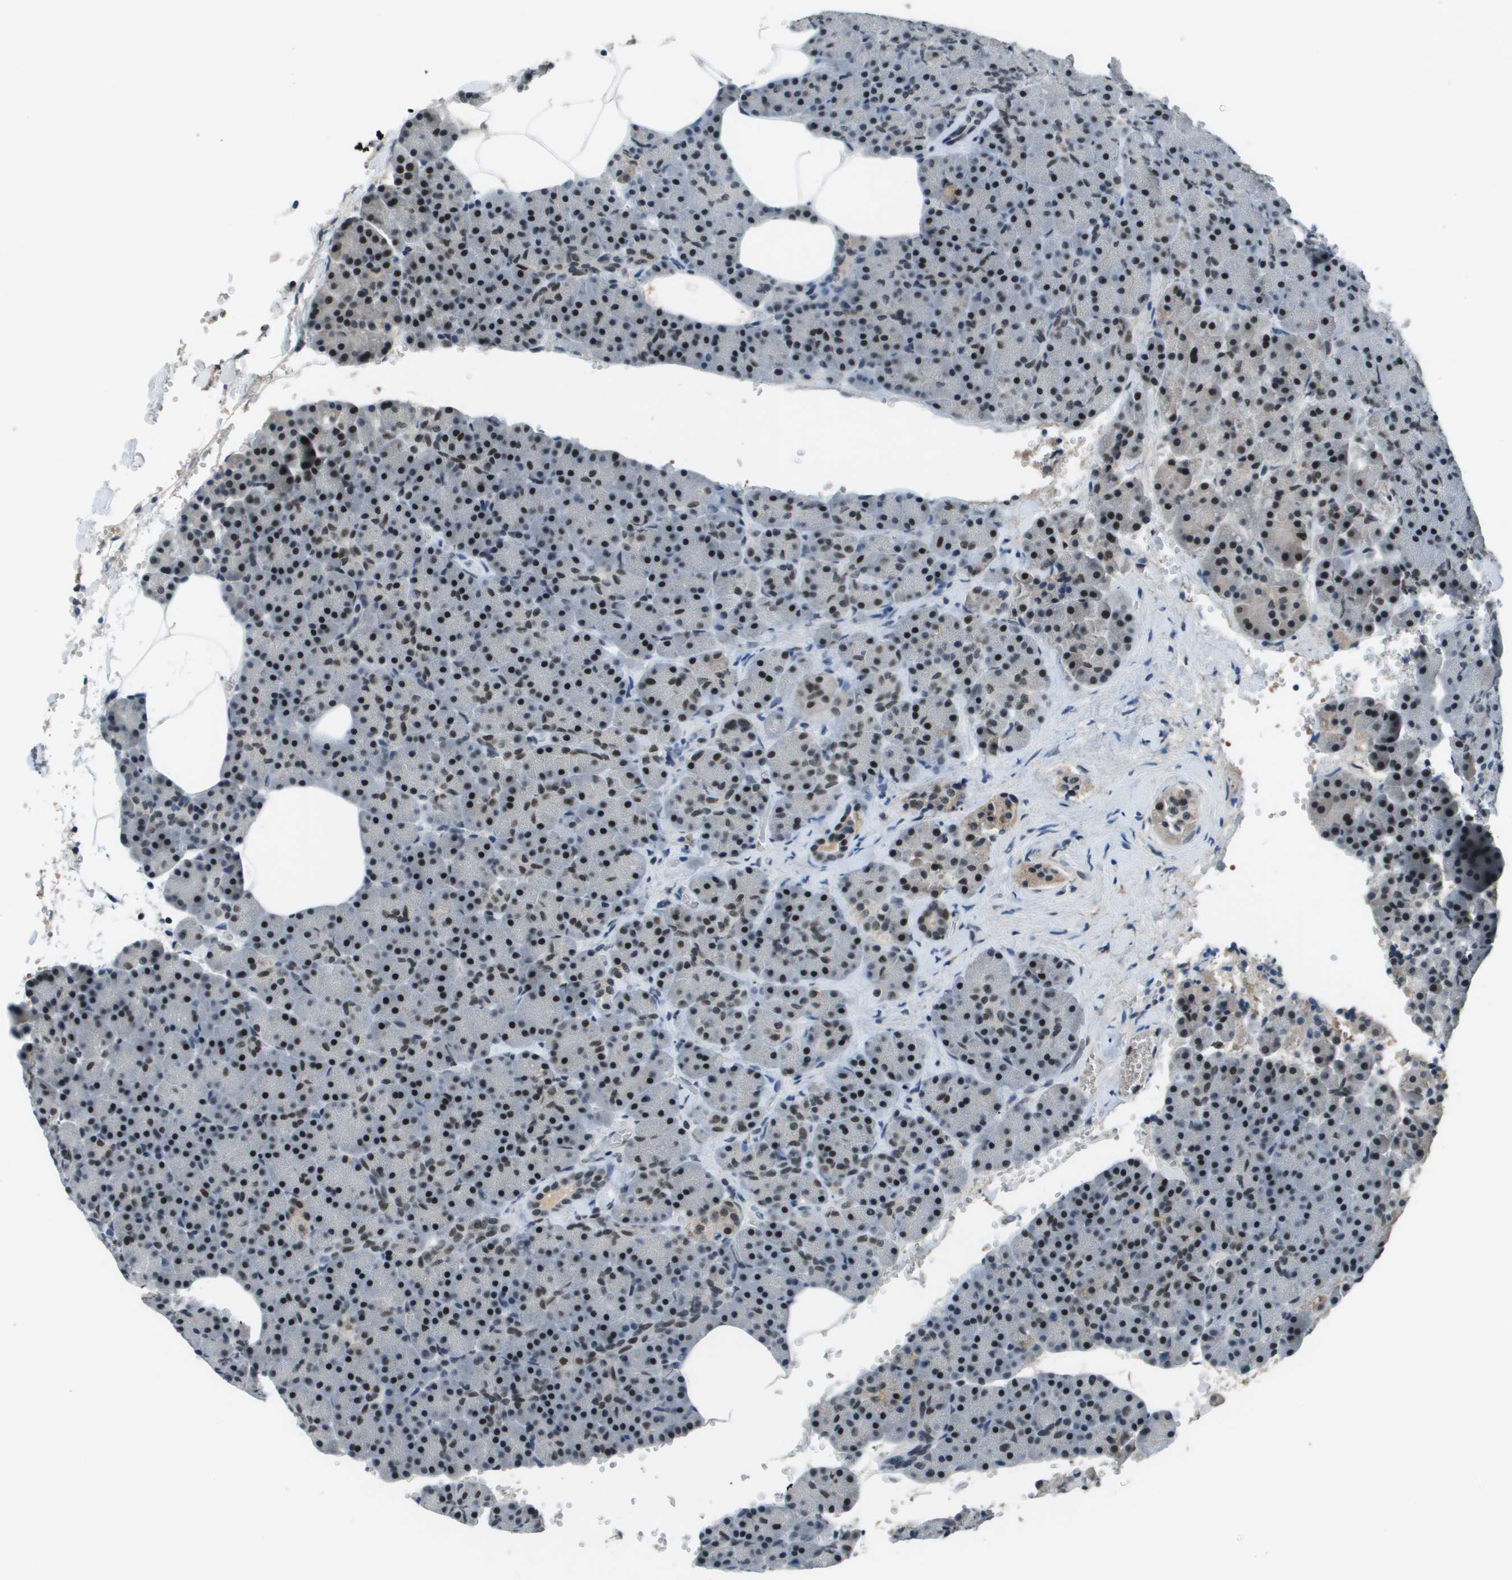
{"staining": {"intensity": "strong", "quantity": ">75%", "location": "nuclear"}, "tissue": "pancreas", "cell_type": "Exocrine glandular cells", "image_type": "normal", "snomed": [{"axis": "morphology", "description": "Normal tissue, NOS"}, {"axis": "topography", "description": "Pancreas"}], "caption": "The immunohistochemical stain labels strong nuclear positivity in exocrine glandular cells of normal pancreas.", "gene": "THRAP3", "patient": {"sex": "female", "age": 35}}